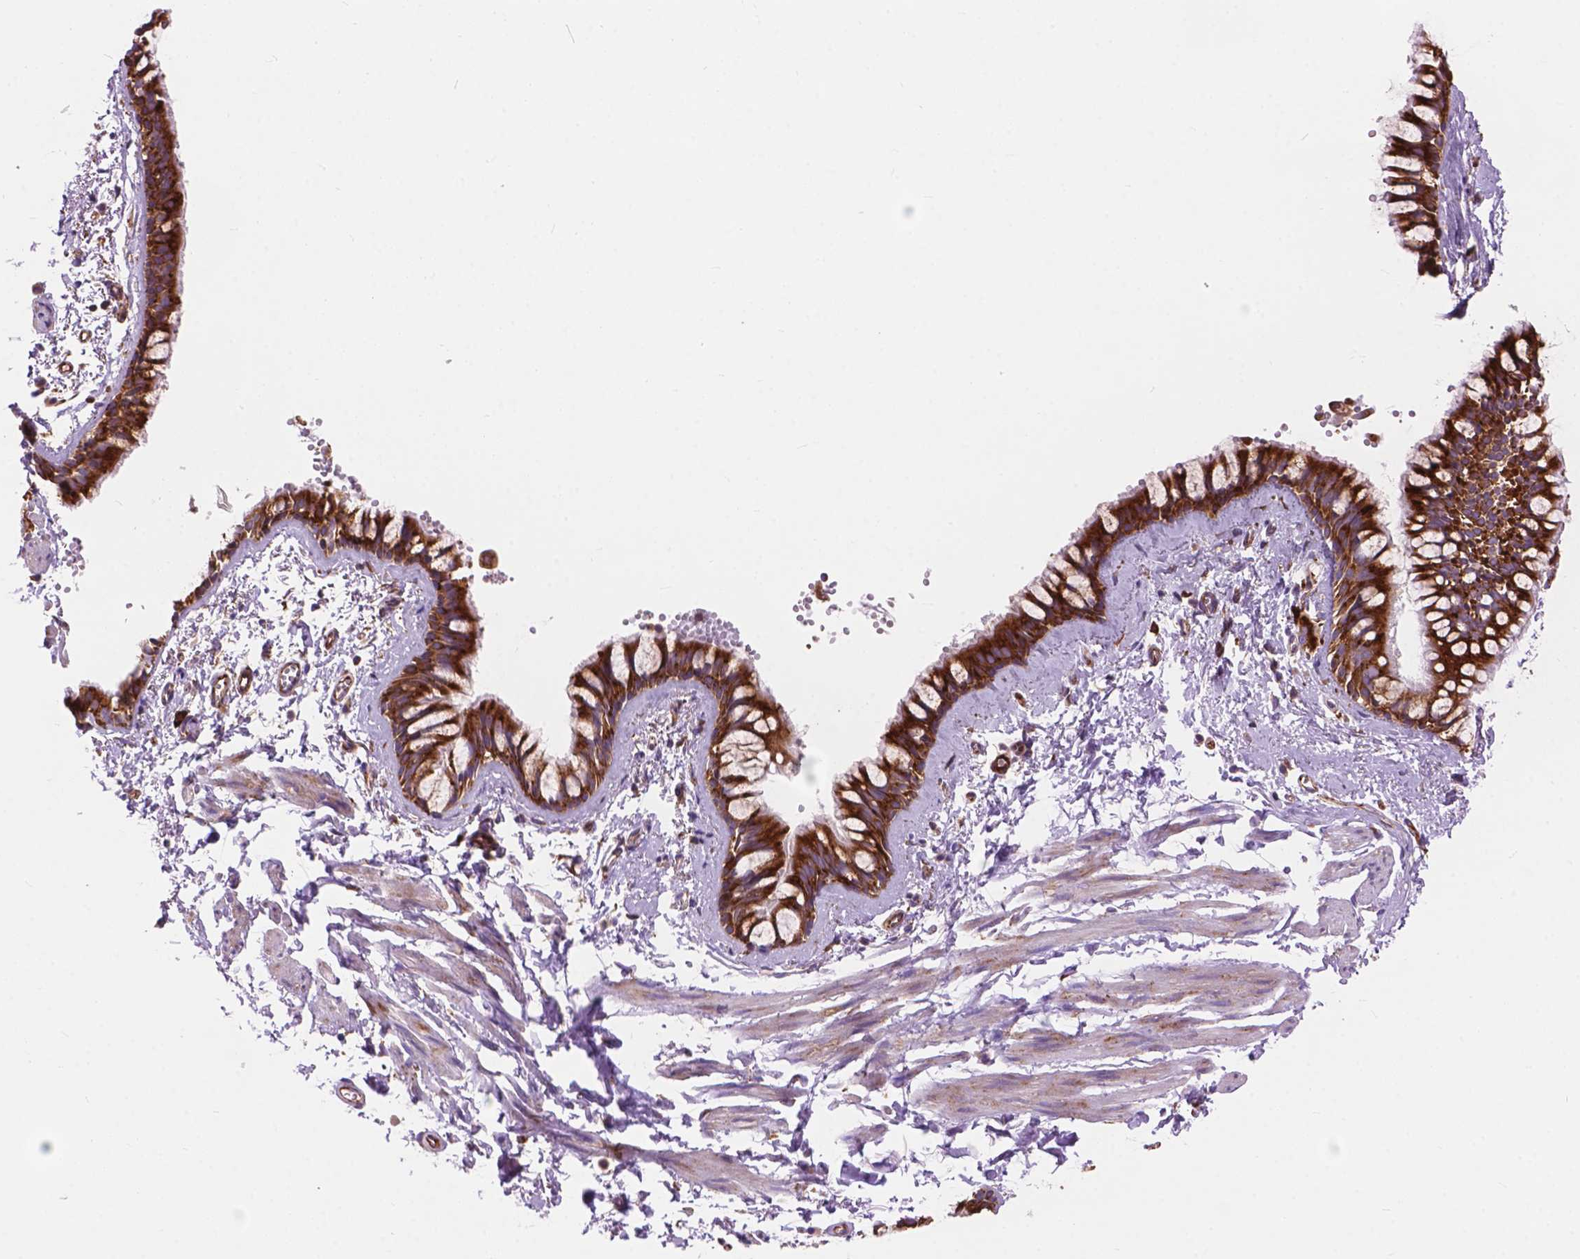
{"staining": {"intensity": "strong", "quantity": ">75%", "location": "cytoplasmic/membranous"}, "tissue": "bronchus", "cell_type": "Respiratory epithelial cells", "image_type": "normal", "snomed": [{"axis": "morphology", "description": "Normal tissue, NOS"}, {"axis": "topography", "description": "Bronchus"}], "caption": "Bronchus was stained to show a protein in brown. There is high levels of strong cytoplasmic/membranous staining in approximately >75% of respiratory epithelial cells. Using DAB (brown) and hematoxylin (blue) stains, captured at high magnification using brightfield microscopy.", "gene": "RPL37A", "patient": {"sex": "female", "age": 59}}